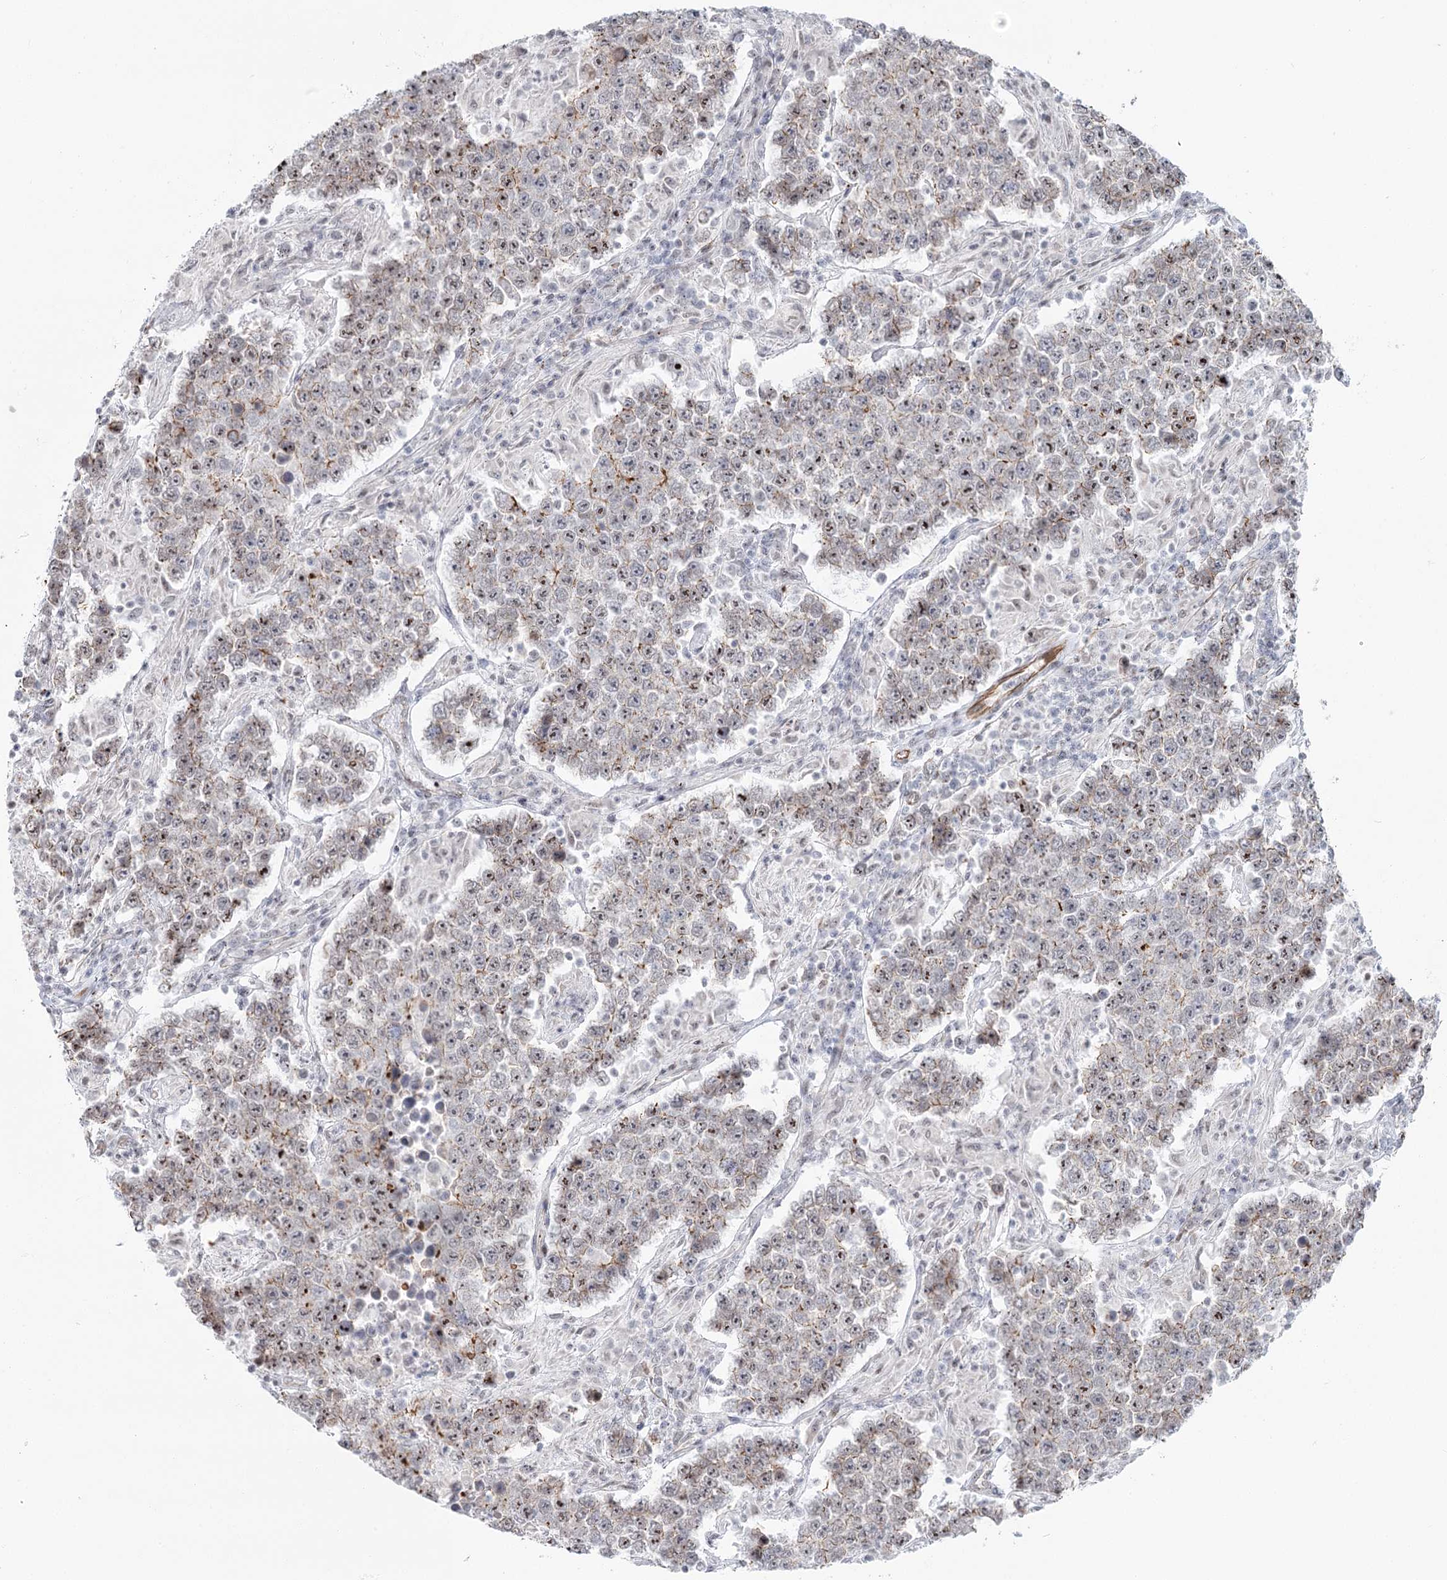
{"staining": {"intensity": "moderate", "quantity": "25%-75%", "location": "cytoplasmic/membranous,nuclear"}, "tissue": "testis cancer", "cell_type": "Tumor cells", "image_type": "cancer", "snomed": [{"axis": "morphology", "description": "Normal tissue, NOS"}, {"axis": "morphology", "description": "Urothelial carcinoma, High grade"}, {"axis": "morphology", "description": "Seminoma, NOS"}, {"axis": "morphology", "description": "Carcinoma, Embryonal, NOS"}, {"axis": "topography", "description": "Urinary bladder"}, {"axis": "topography", "description": "Testis"}], "caption": "Testis high-grade urothelial carcinoma stained for a protein exhibits moderate cytoplasmic/membranous and nuclear positivity in tumor cells.", "gene": "ABHD8", "patient": {"sex": "male", "age": 41}}